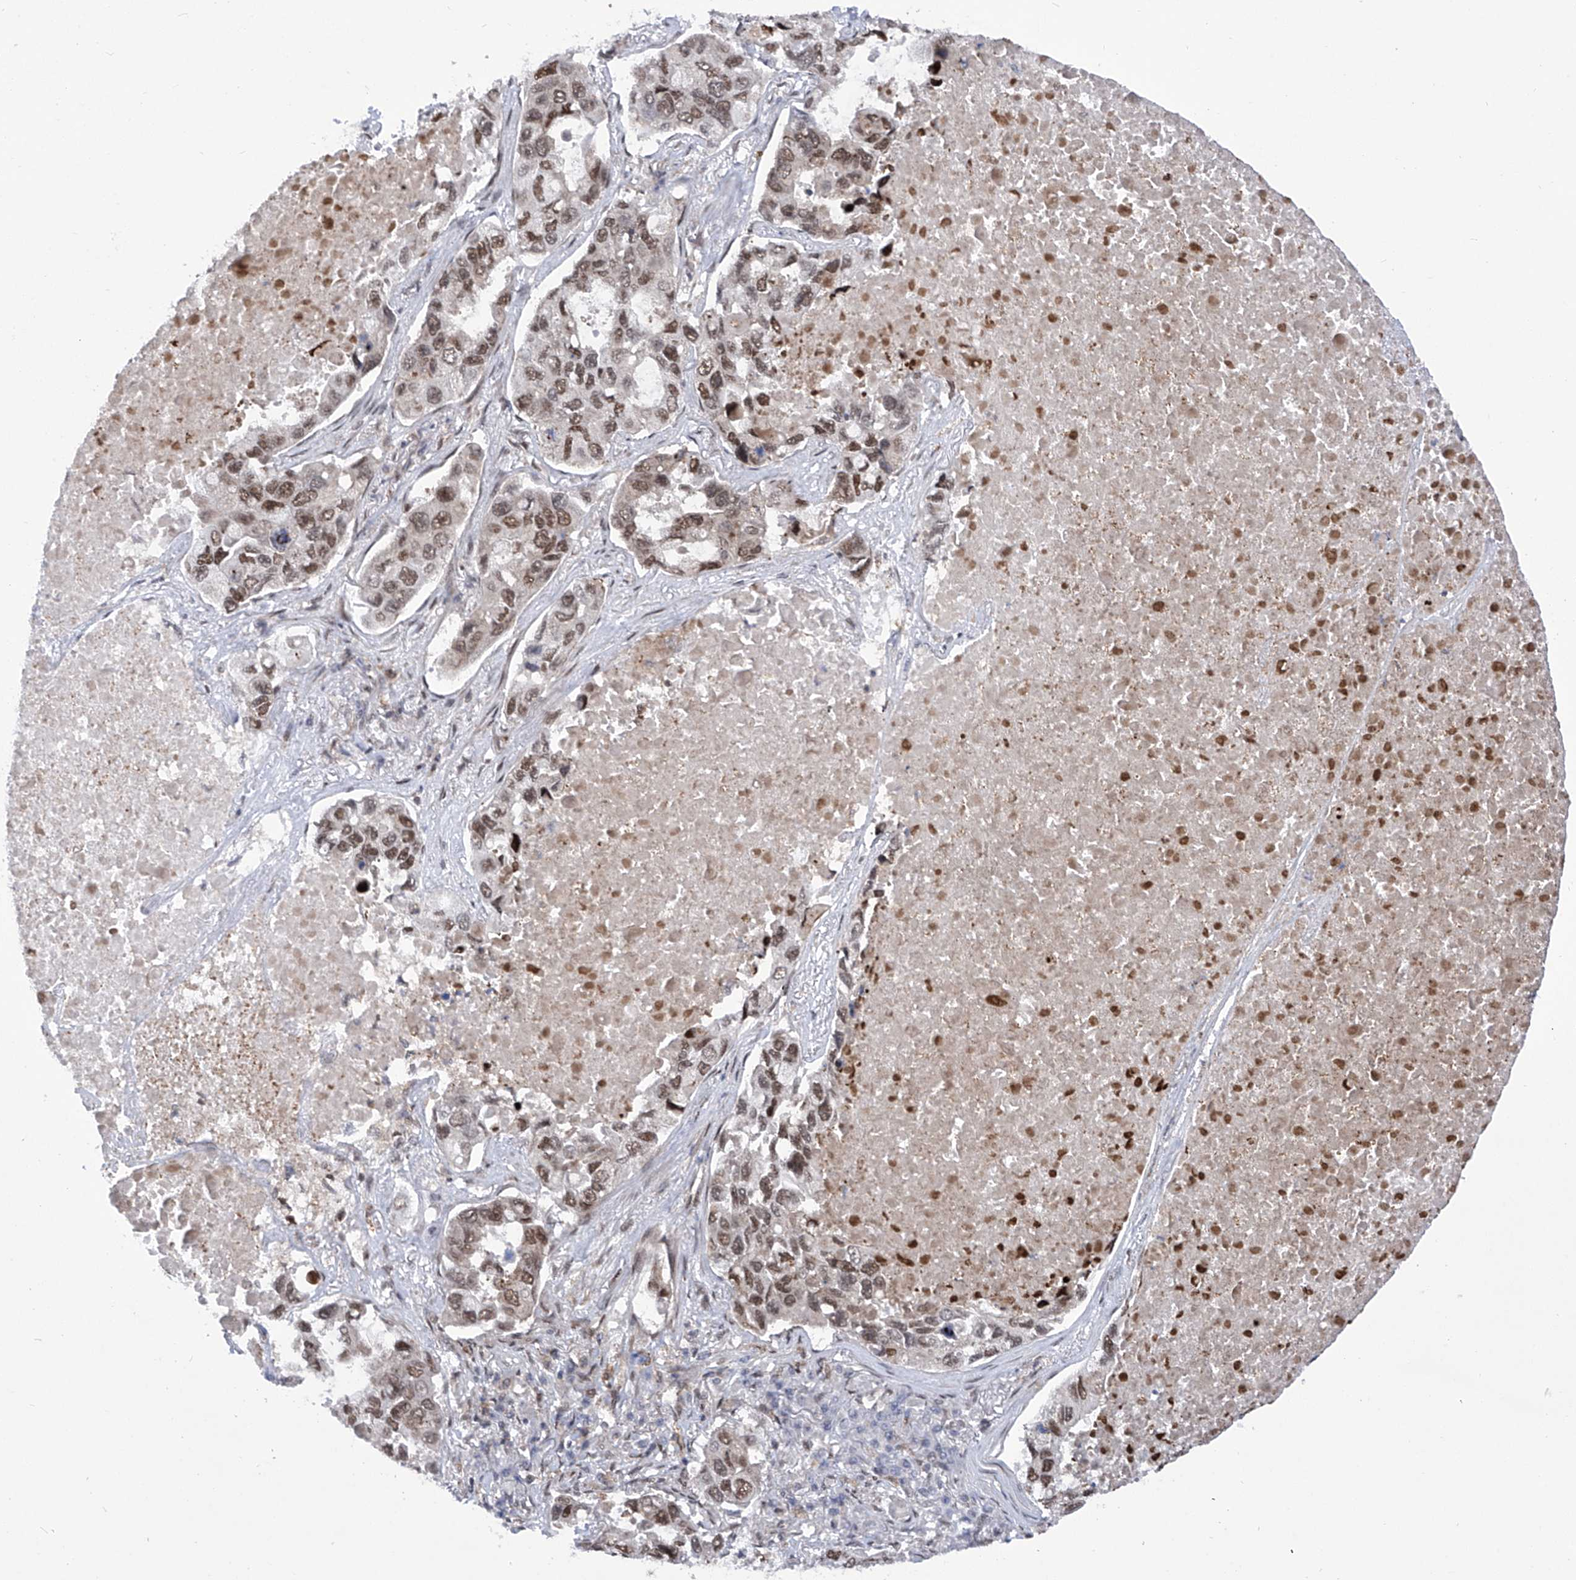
{"staining": {"intensity": "moderate", "quantity": ">75%", "location": "nuclear"}, "tissue": "lung cancer", "cell_type": "Tumor cells", "image_type": "cancer", "snomed": [{"axis": "morphology", "description": "Adenocarcinoma, NOS"}, {"axis": "topography", "description": "Lung"}], "caption": "High-power microscopy captured an immunohistochemistry micrograph of lung adenocarcinoma, revealing moderate nuclear expression in about >75% of tumor cells. (DAB (3,3'-diaminobenzidine) IHC, brown staining for protein, blue staining for nuclei).", "gene": "CEP290", "patient": {"sex": "male", "age": 64}}